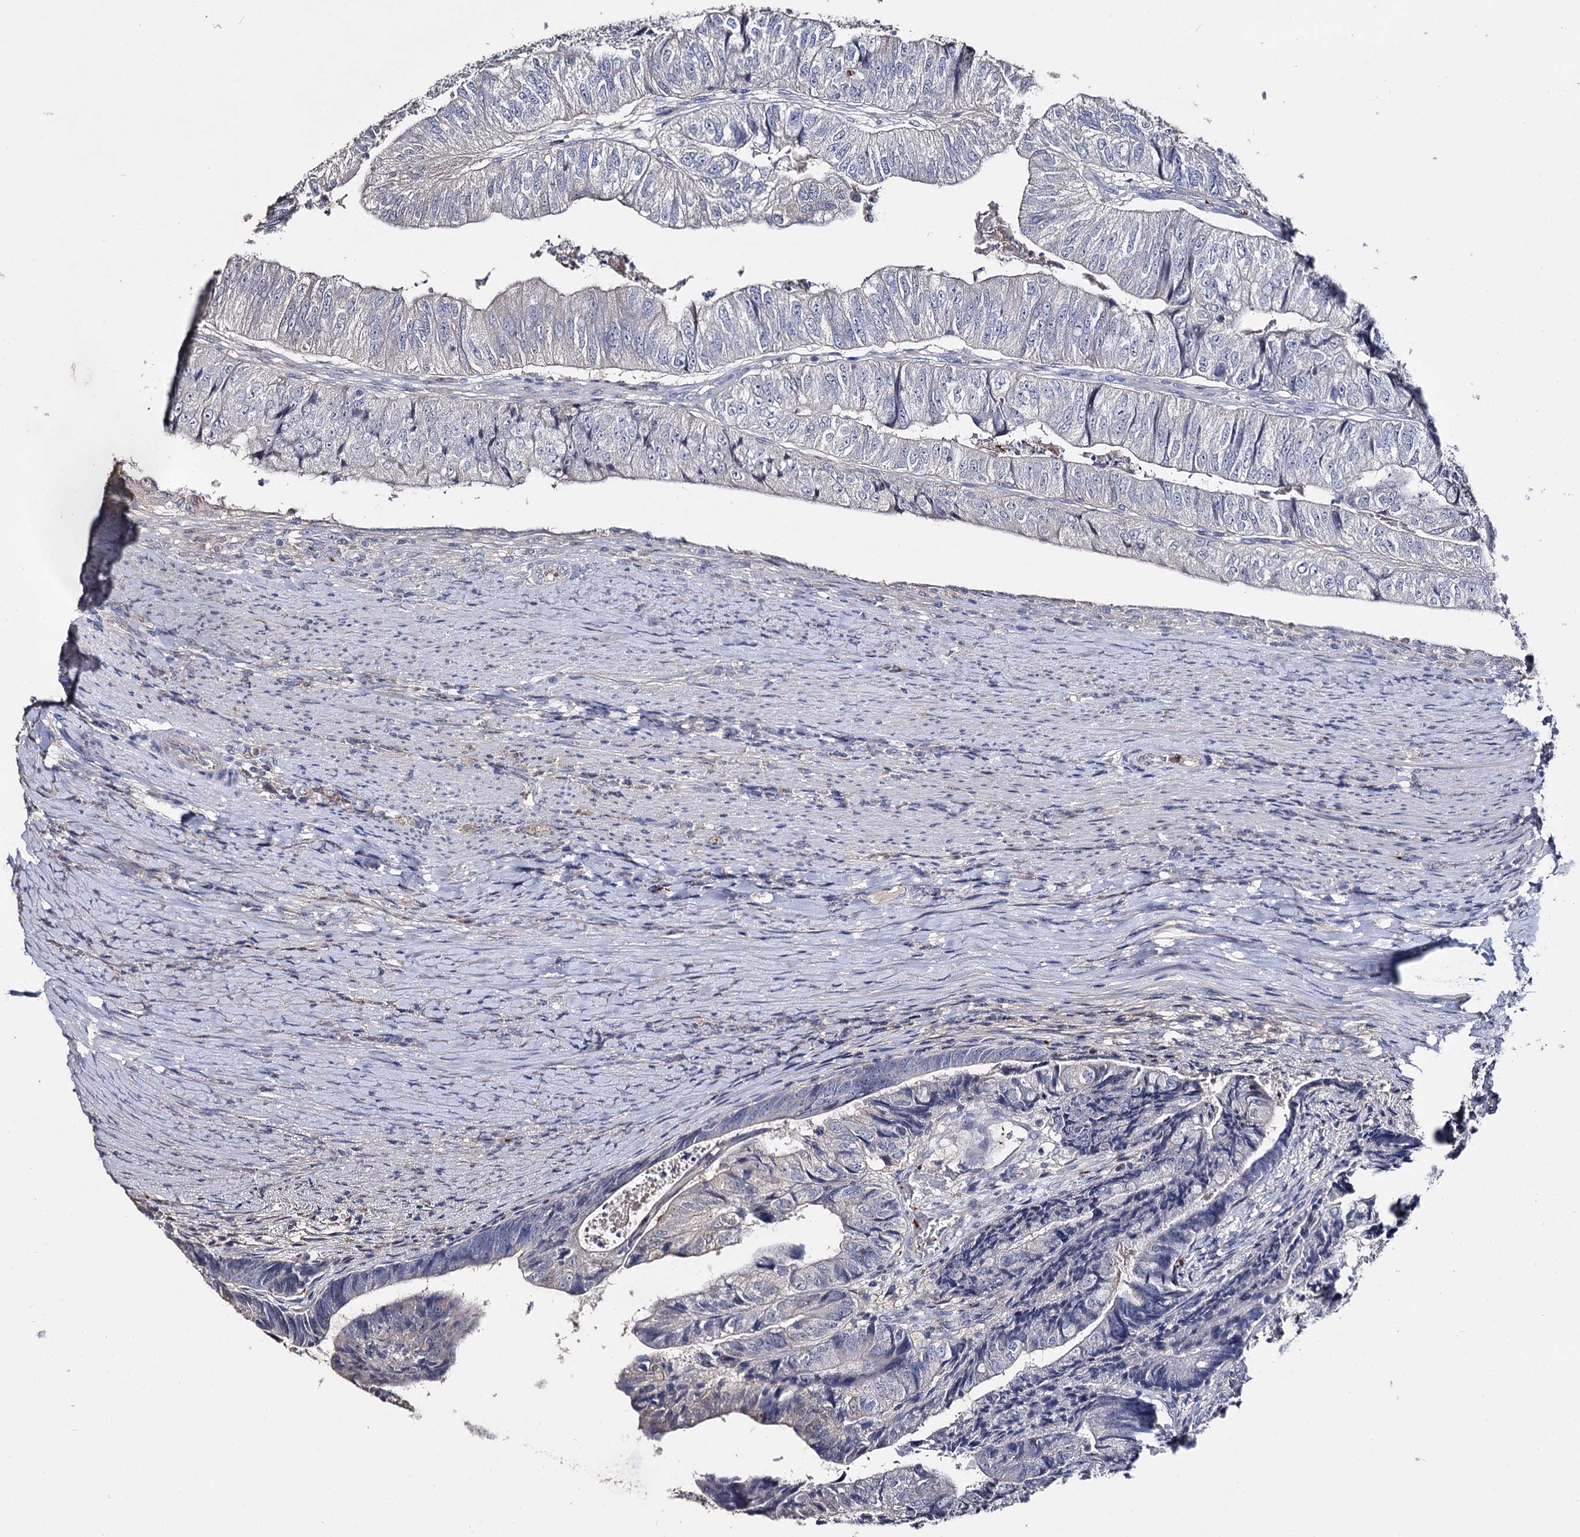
{"staining": {"intensity": "negative", "quantity": "none", "location": "none"}, "tissue": "colorectal cancer", "cell_type": "Tumor cells", "image_type": "cancer", "snomed": [{"axis": "morphology", "description": "Adenocarcinoma, NOS"}, {"axis": "topography", "description": "Colon"}], "caption": "Colorectal adenocarcinoma was stained to show a protein in brown. There is no significant positivity in tumor cells. (Immunohistochemistry, brightfield microscopy, high magnification).", "gene": "DNAH6", "patient": {"sex": "female", "age": 67}}